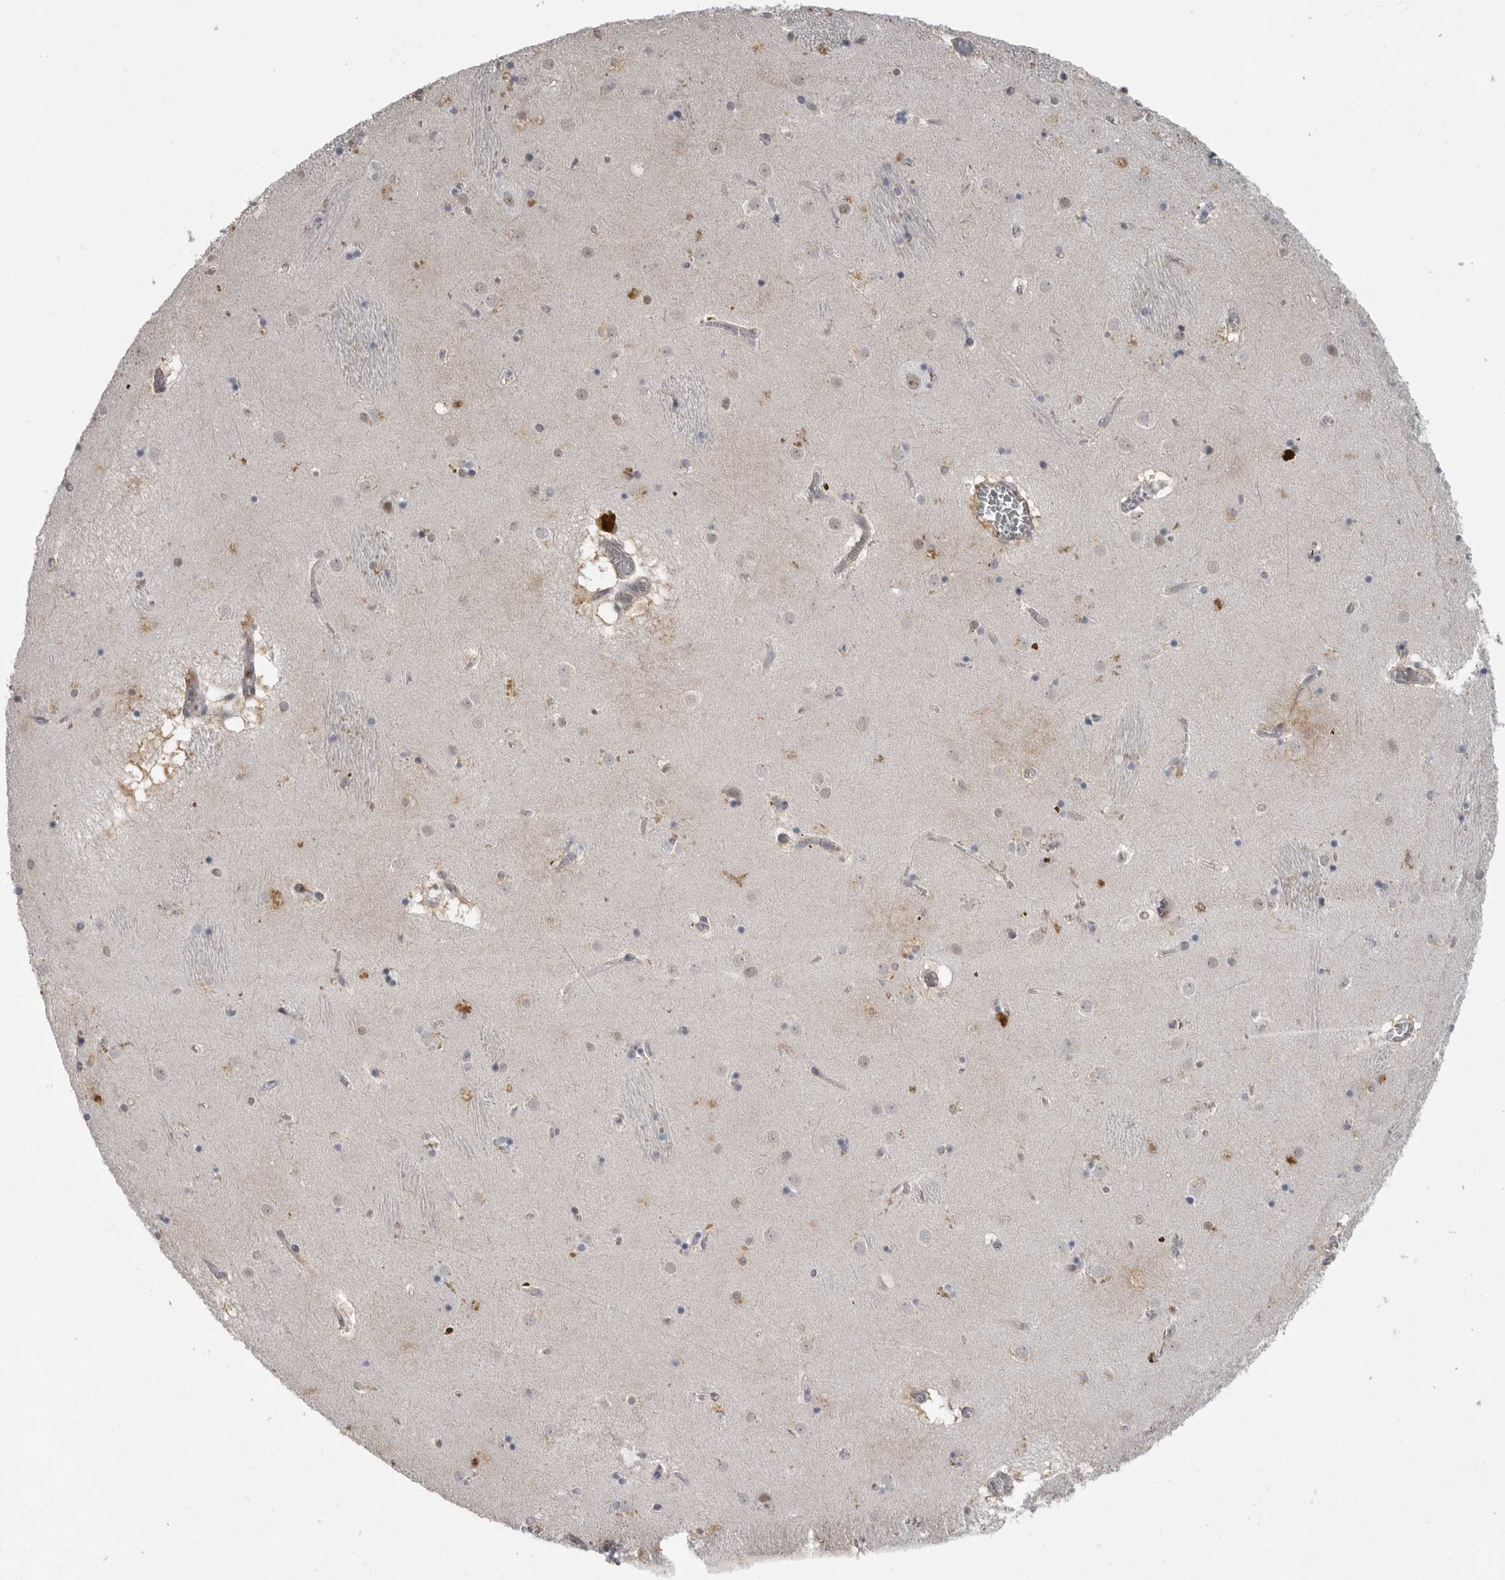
{"staining": {"intensity": "strong", "quantity": "<25%", "location": "cytoplasmic/membranous"}, "tissue": "caudate", "cell_type": "Glial cells", "image_type": "normal", "snomed": [{"axis": "morphology", "description": "Normal tissue, NOS"}, {"axis": "topography", "description": "Lateral ventricle wall"}], "caption": "Brown immunohistochemical staining in benign caudate displays strong cytoplasmic/membranous staining in about <25% of glial cells. The staining was performed using DAB (3,3'-diaminobenzidine), with brown indicating positive protein expression. Nuclei are stained blue with hematoxylin.", "gene": "PLEKHF1", "patient": {"sex": "male", "age": 70}}